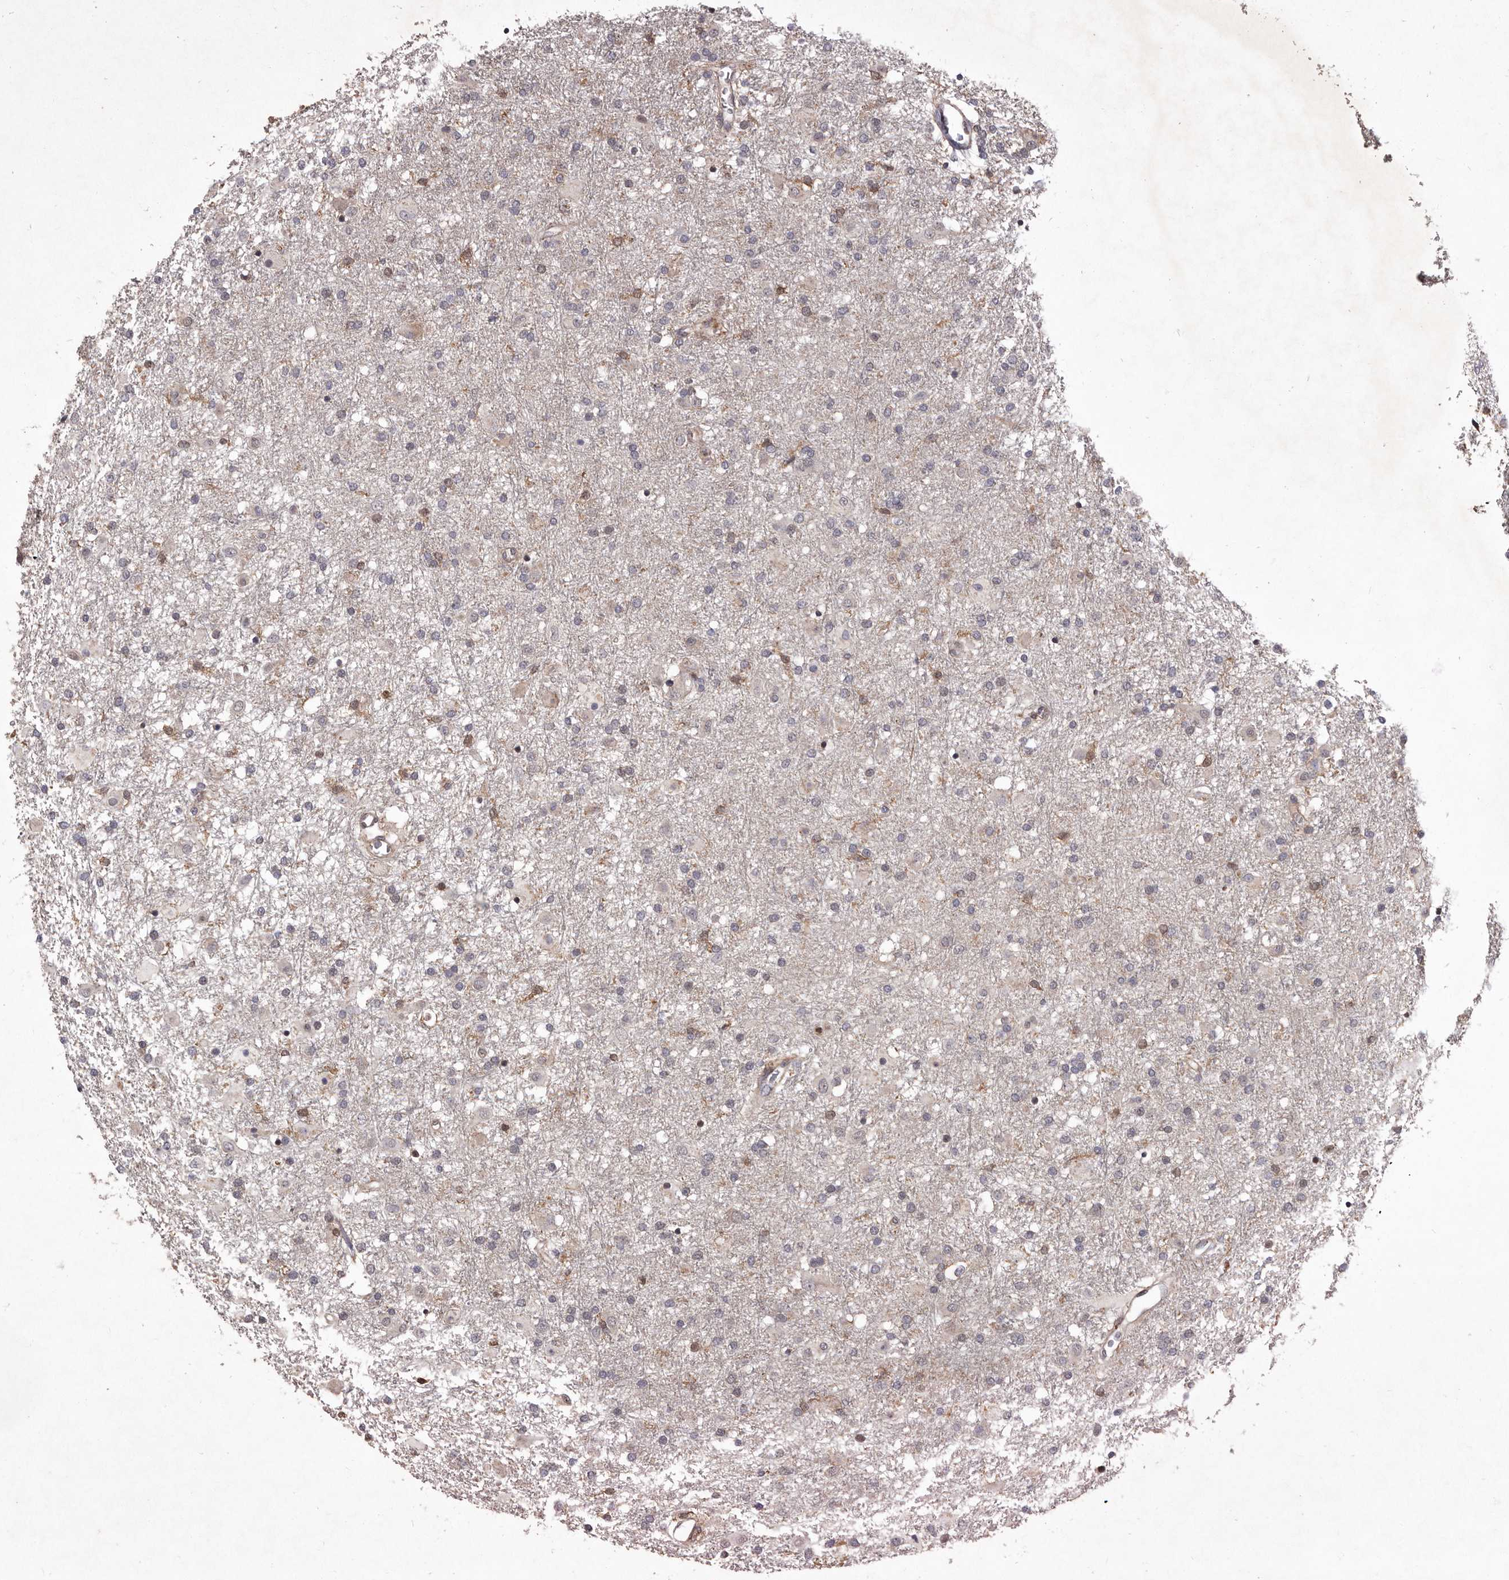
{"staining": {"intensity": "weak", "quantity": "<25%", "location": "cytoplasmic/membranous"}, "tissue": "glioma", "cell_type": "Tumor cells", "image_type": "cancer", "snomed": [{"axis": "morphology", "description": "Glioma, malignant, Low grade"}, {"axis": "topography", "description": "Brain"}], "caption": "This micrograph is of low-grade glioma (malignant) stained with immunohistochemistry (IHC) to label a protein in brown with the nuclei are counter-stained blue. There is no expression in tumor cells. The staining was performed using DAB to visualize the protein expression in brown, while the nuclei were stained in blue with hematoxylin (Magnification: 20x).", "gene": "RRM2B", "patient": {"sex": "male", "age": 65}}